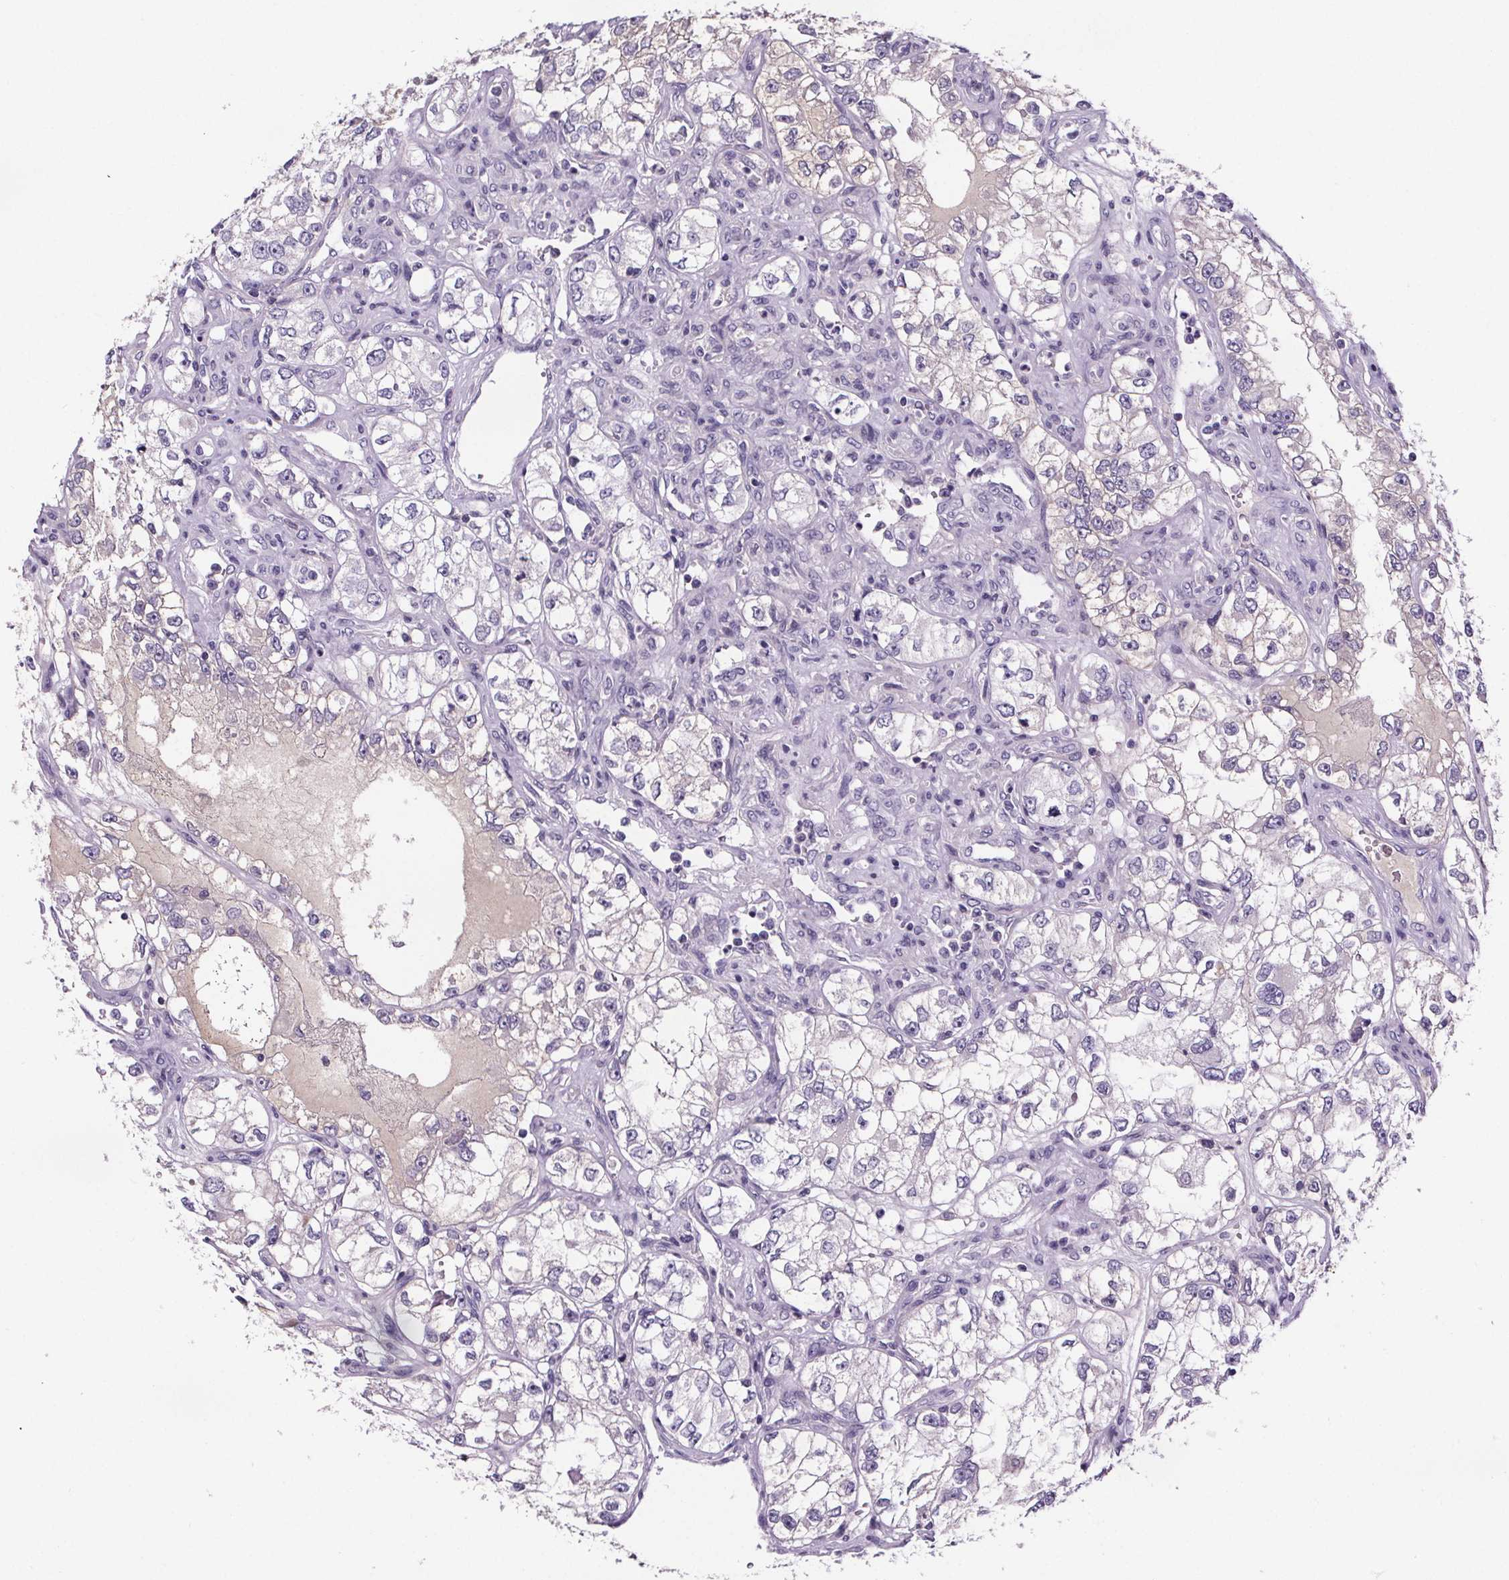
{"staining": {"intensity": "negative", "quantity": "none", "location": "none"}, "tissue": "renal cancer", "cell_type": "Tumor cells", "image_type": "cancer", "snomed": [{"axis": "morphology", "description": "Adenocarcinoma, NOS"}, {"axis": "topography", "description": "Kidney"}], "caption": "Renal cancer stained for a protein using IHC reveals no staining tumor cells.", "gene": "CUBN", "patient": {"sex": "female", "age": 59}}